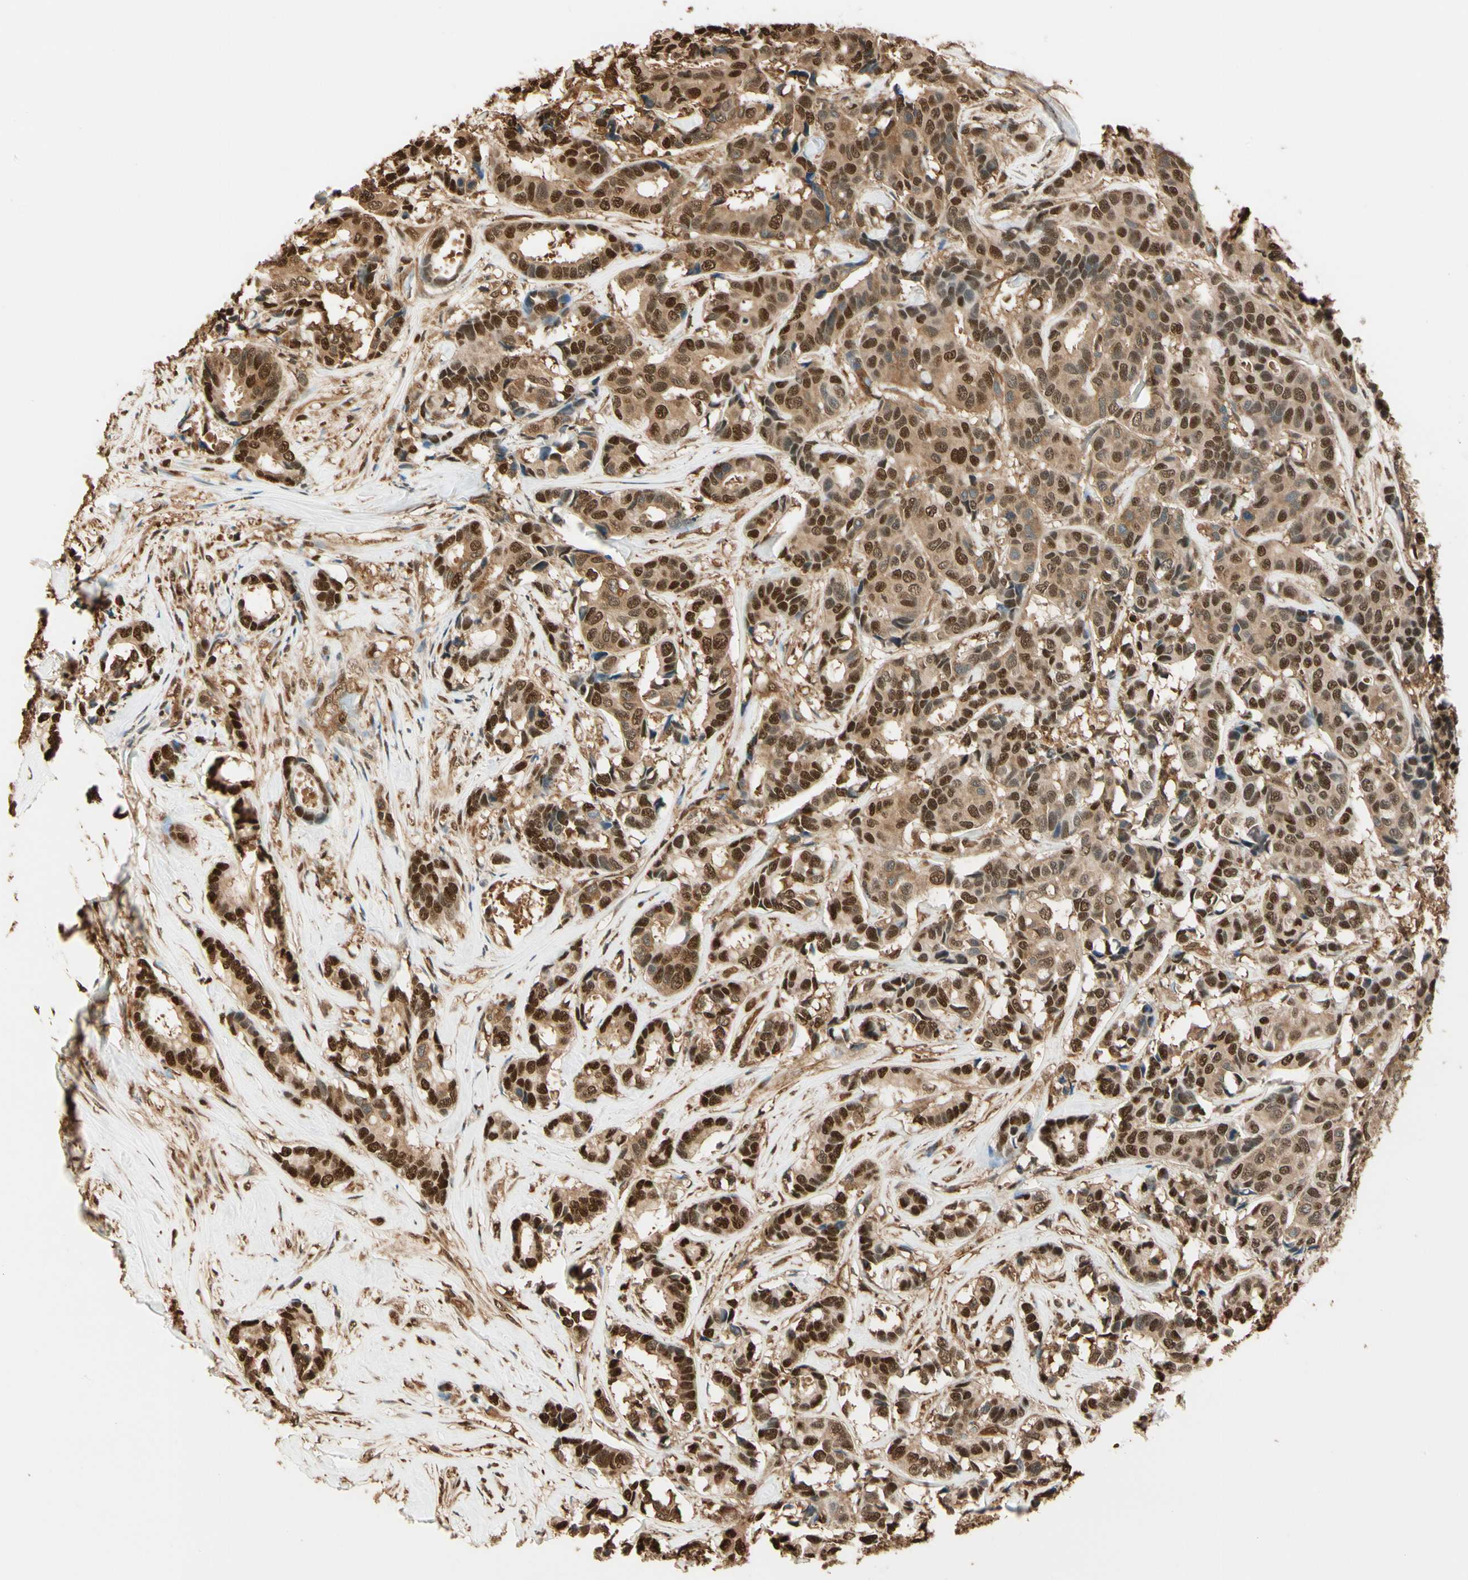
{"staining": {"intensity": "moderate", "quantity": ">75%", "location": "cytoplasmic/membranous,nuclear"}, "tissue": "breast cancer", "cell_type": "Tumor cells", "image_type": "cancer", "snomed": [{"axis": "morphology", "description": "Duct carcinoma"}, {"axis": "topography", "description": "Breast"}], "caption": "Immunohistochemistry (IHC) of human breast invasive ductal carcinoma shows medium levels of moderate cytoplasmic/membranous and nuclear positivity in about >75% of tumor cells. Using DAB (3,3'-diaminobenzidine) (brown) and hematoxylin (blue) stains, captured at high magnification using brightfield microscopy.", "gene": "PNCK", "patient": {"sex": "female", "age": 87}}